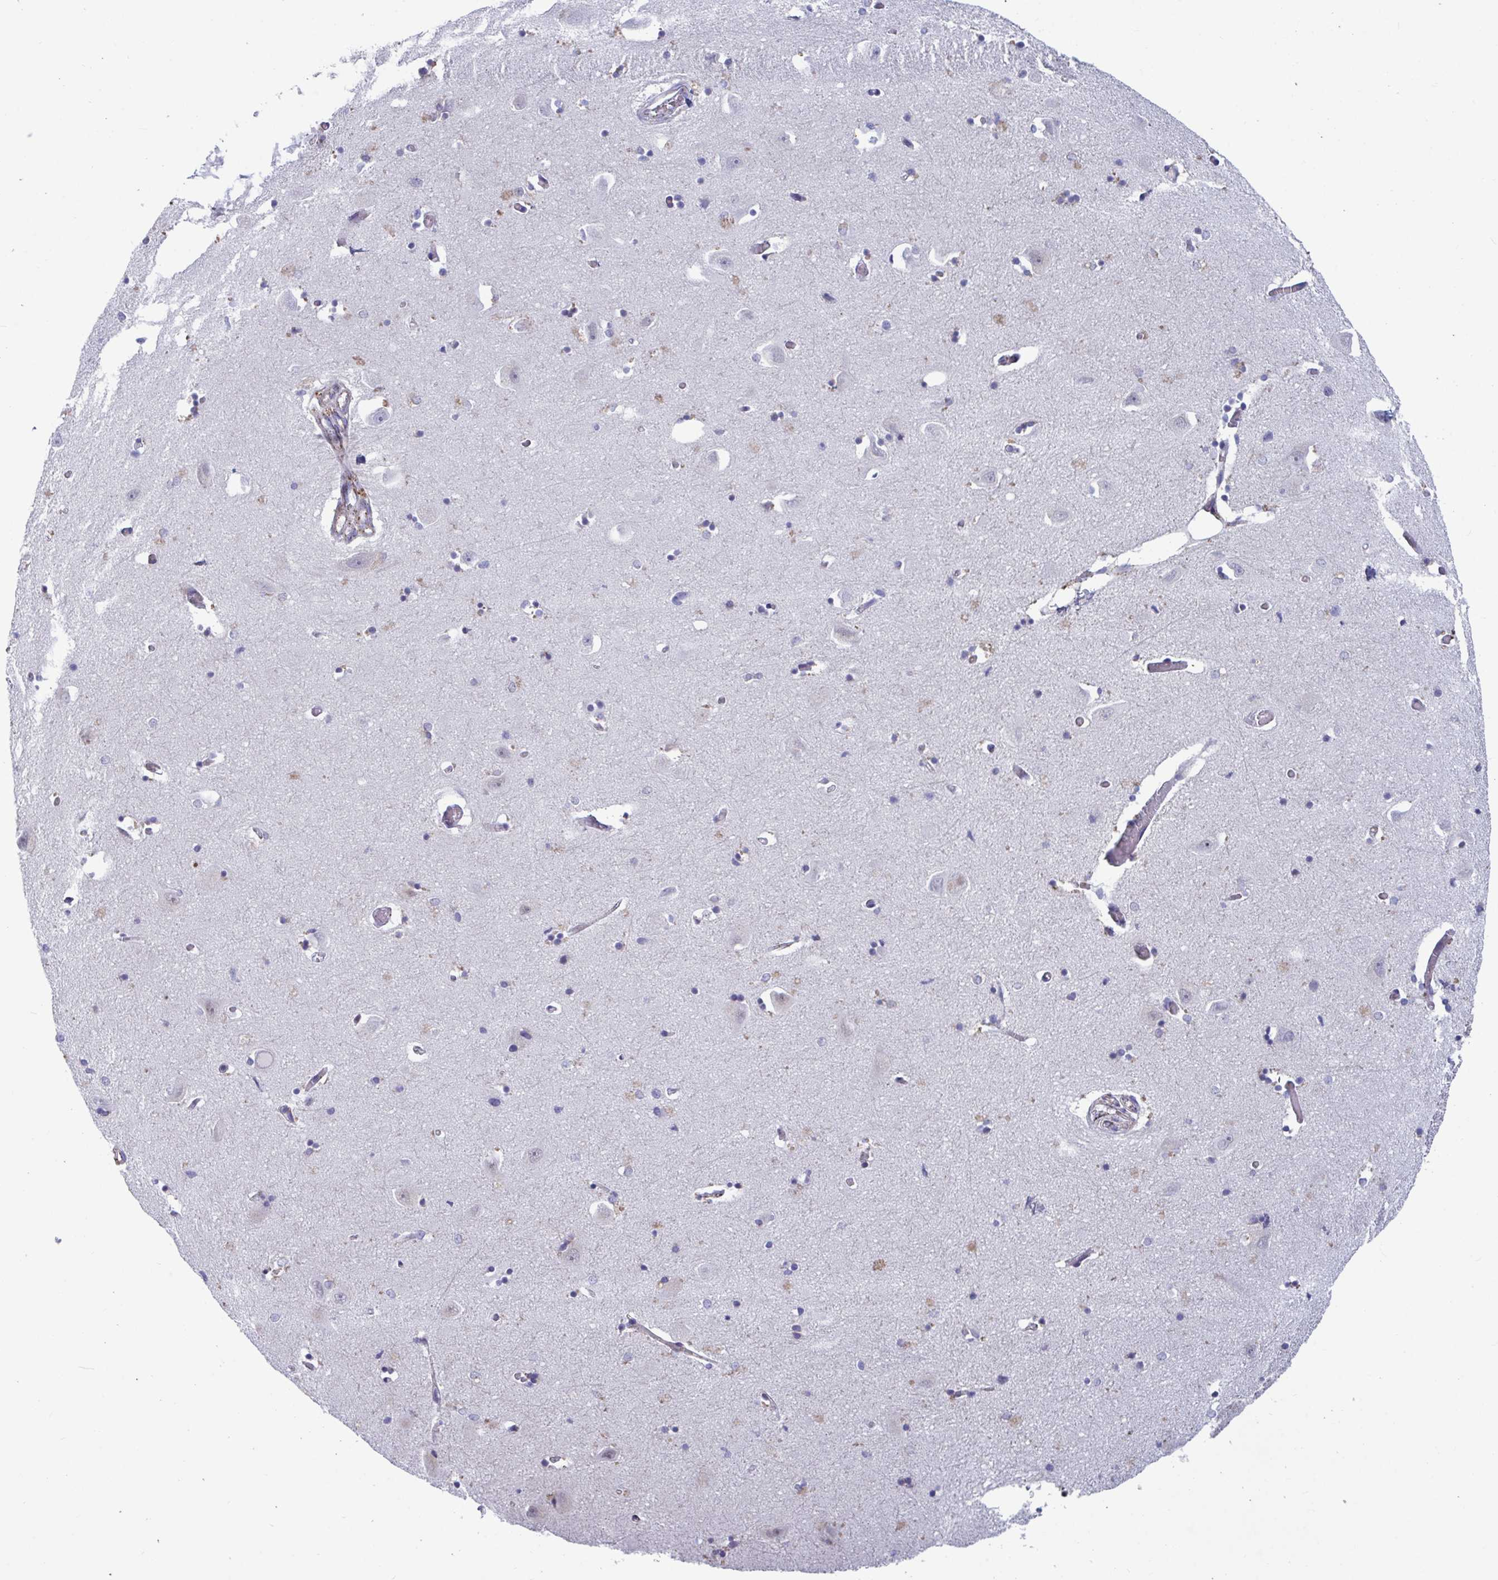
{"staining": {"intensity": "negative", "quantity": "none", "location": "none"}, "tissue": "caudate", "cell_type": "Glial cells", "image_type": "normal", "snomed": [{"axis": "morphology", "description": "Normal tissue, NOS"}, {"axis": "topography", "description": "Lateral ventricle wall"}, {"axis": "topography", "description": "Hippocampus"}], "caption": "DAB immunohistochemical staining of unremarkable caudate shows no significant expression in glial cells. (DAB (3,3'-diaminobenzidine) IHC with hematoxylin counter stain).", "gene": "BCAT2", "patient": {"sex": "female", "age": 63}}